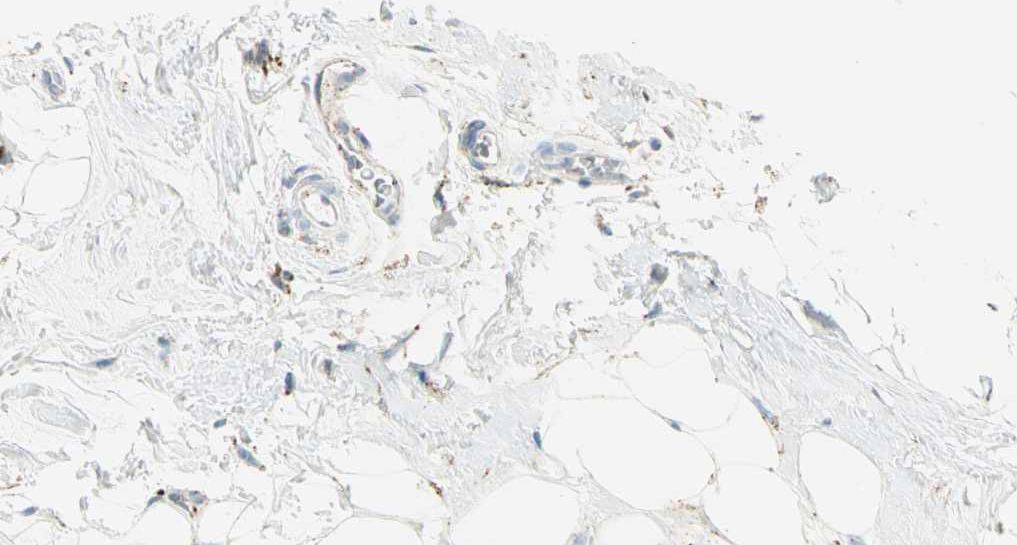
{"staining": {"intensity": "strong", "quantity": "25%-75%", "location": "cytoplasmic/membranous"}, "tissue": "breast cancer", "cell_type": "Tumor cells", "image_type": "cancer", "snomed": [{"axis": "morphology", "description": "Duct carcinoma"}, {"axis": "topography", "description": "Breast"}], "caption": "Human invasive ductal carcinoma (breast) stained with a protein marker shows strong staining in tumor cells.", "gene": "ARSA", "patient": {"sex": "female", "age": 40}}